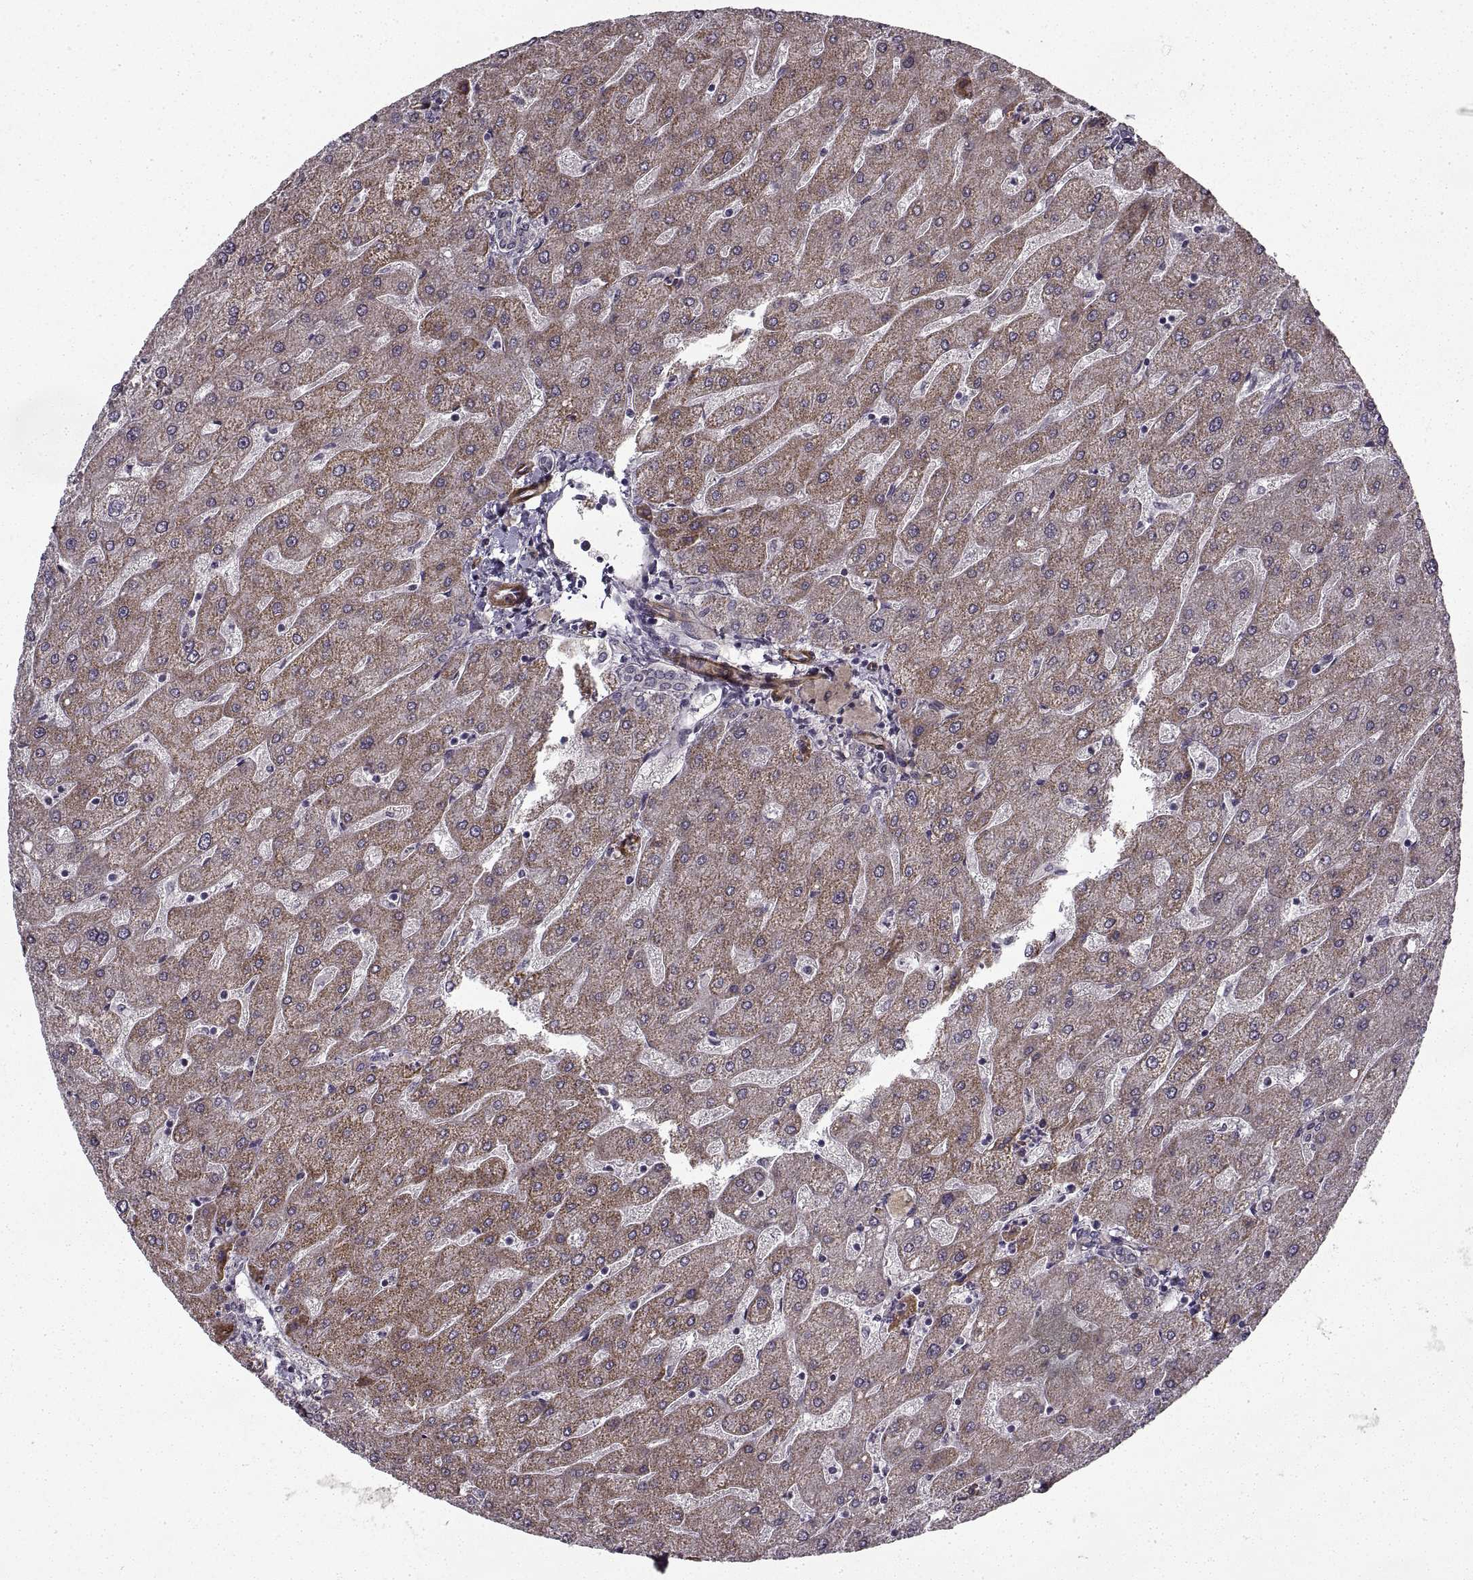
{"staining": {"intensity": "negative", "quantity": "none", "location": "none"}, "tissue": "liver", "cell_type": "Cholangiocytes", "image_type": "normal", "snomed": [{"axis": "morphology", "description": "Normal tissue, NOS"}, {"axis": "topography", "description": "Liver"}], "caption": "This is an immunohistochemistry (IHC) photomicrograph of unremarkable liver. There is no expression in cholangiocytes.", "gene": "LAMB2", "patient": {"sex": "male", "age": 67}}